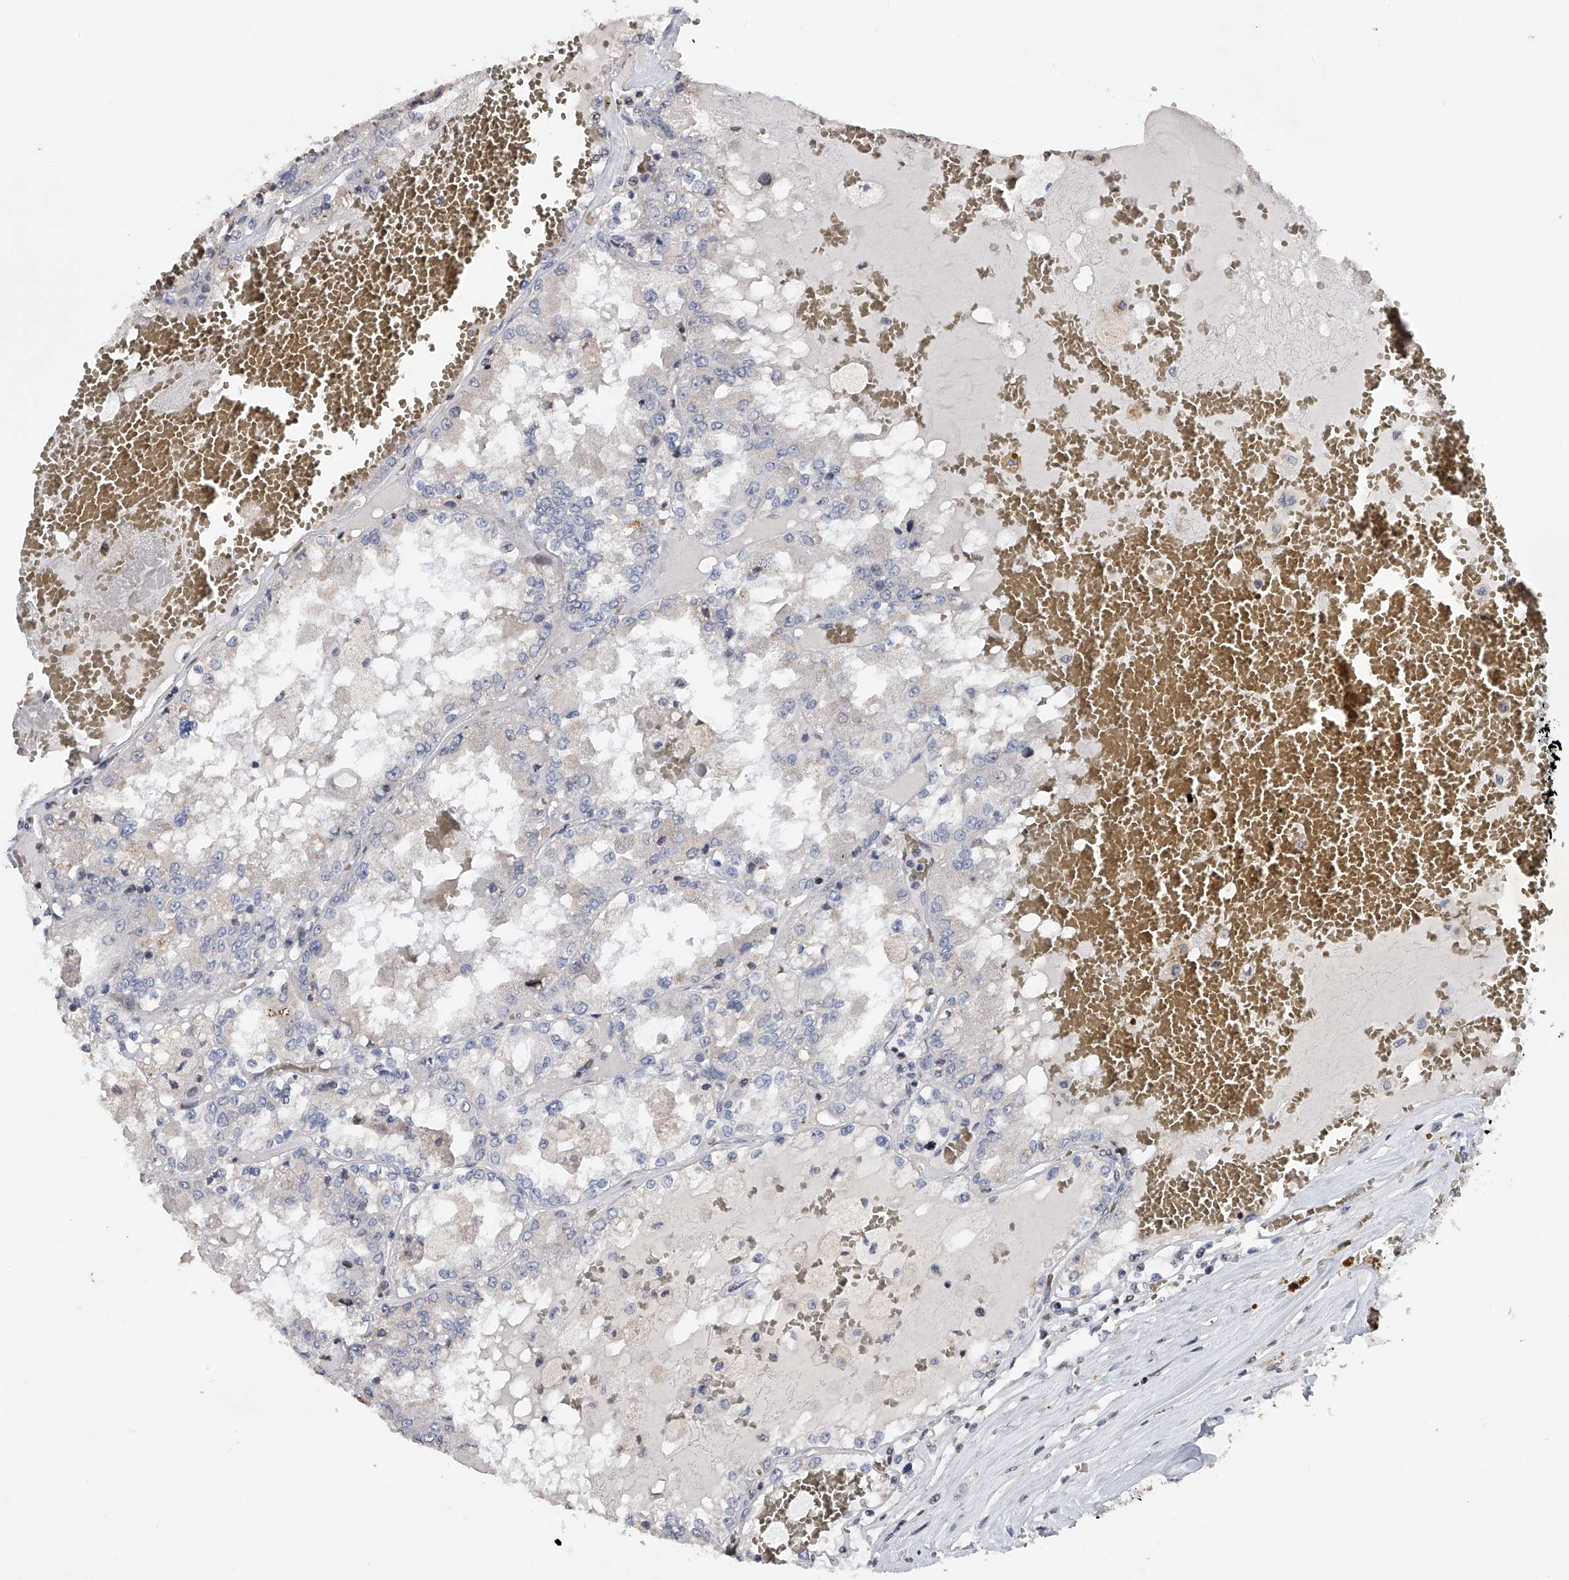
{"staining": {"intensity": "negative", "quantity": "none", "location": "none"}, "tissue": "renal cancer", "cell_type": "Tumor cells", "image_type": "cancer", "snomed": [{"axis": "morphology", "description": "Adenocarcinoma, NOS"}, {"axis": "topography", "description": "Kidney"}], "caption": "IHC of human renal cancer displays no expression in tumor cells.", "gene": "RWDD2A", "patient": {"sex": "female", "age": 56}}